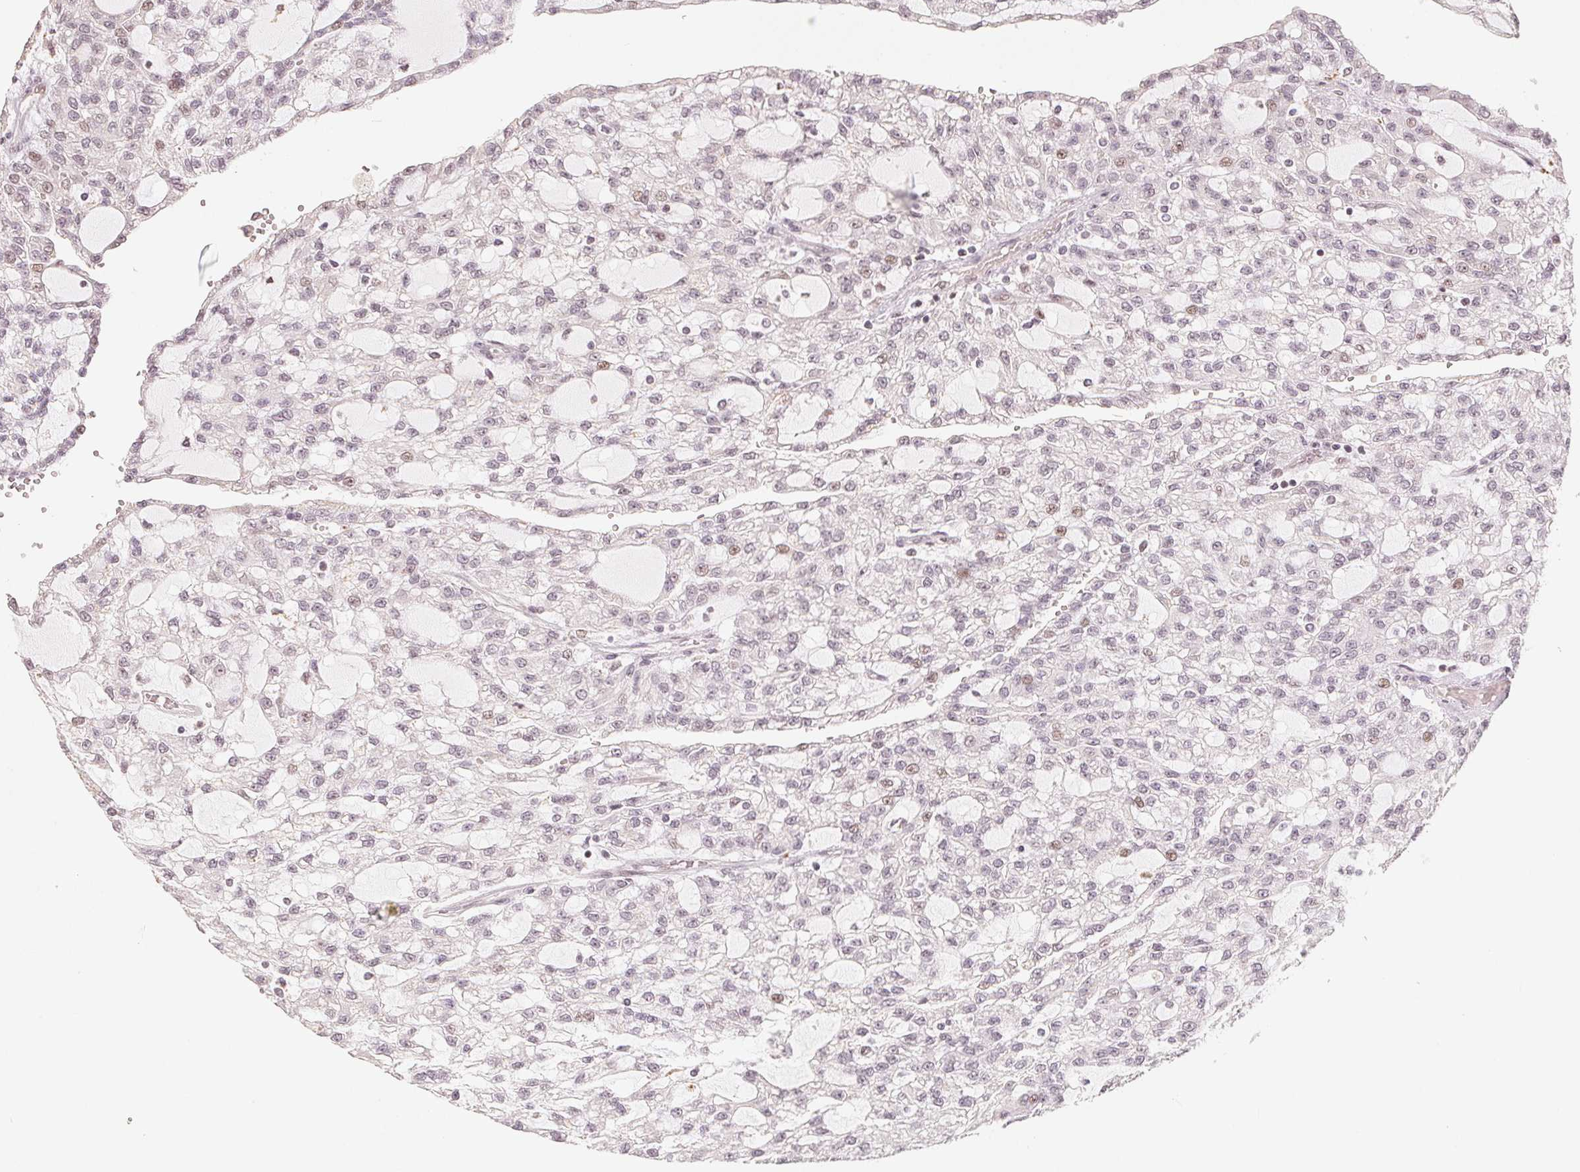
{"staining": {"intensity": "negative", "quantity": "none", "location": "none"}, "tissue": "renal cancer", "cell_type": "Tumor cells", "image_type": "cancer", "snomed": [{"axis": "morphology", "description": "Adenocarcinoma, NOS"}, {"axis": "topography", "description": "Kidney"}], "caption": "IHC of adenocarcinoma (renal) reveals no staining in tumor cells.", "gene": "CCDC138", "patient": {"sex": "male", "age": 63}}